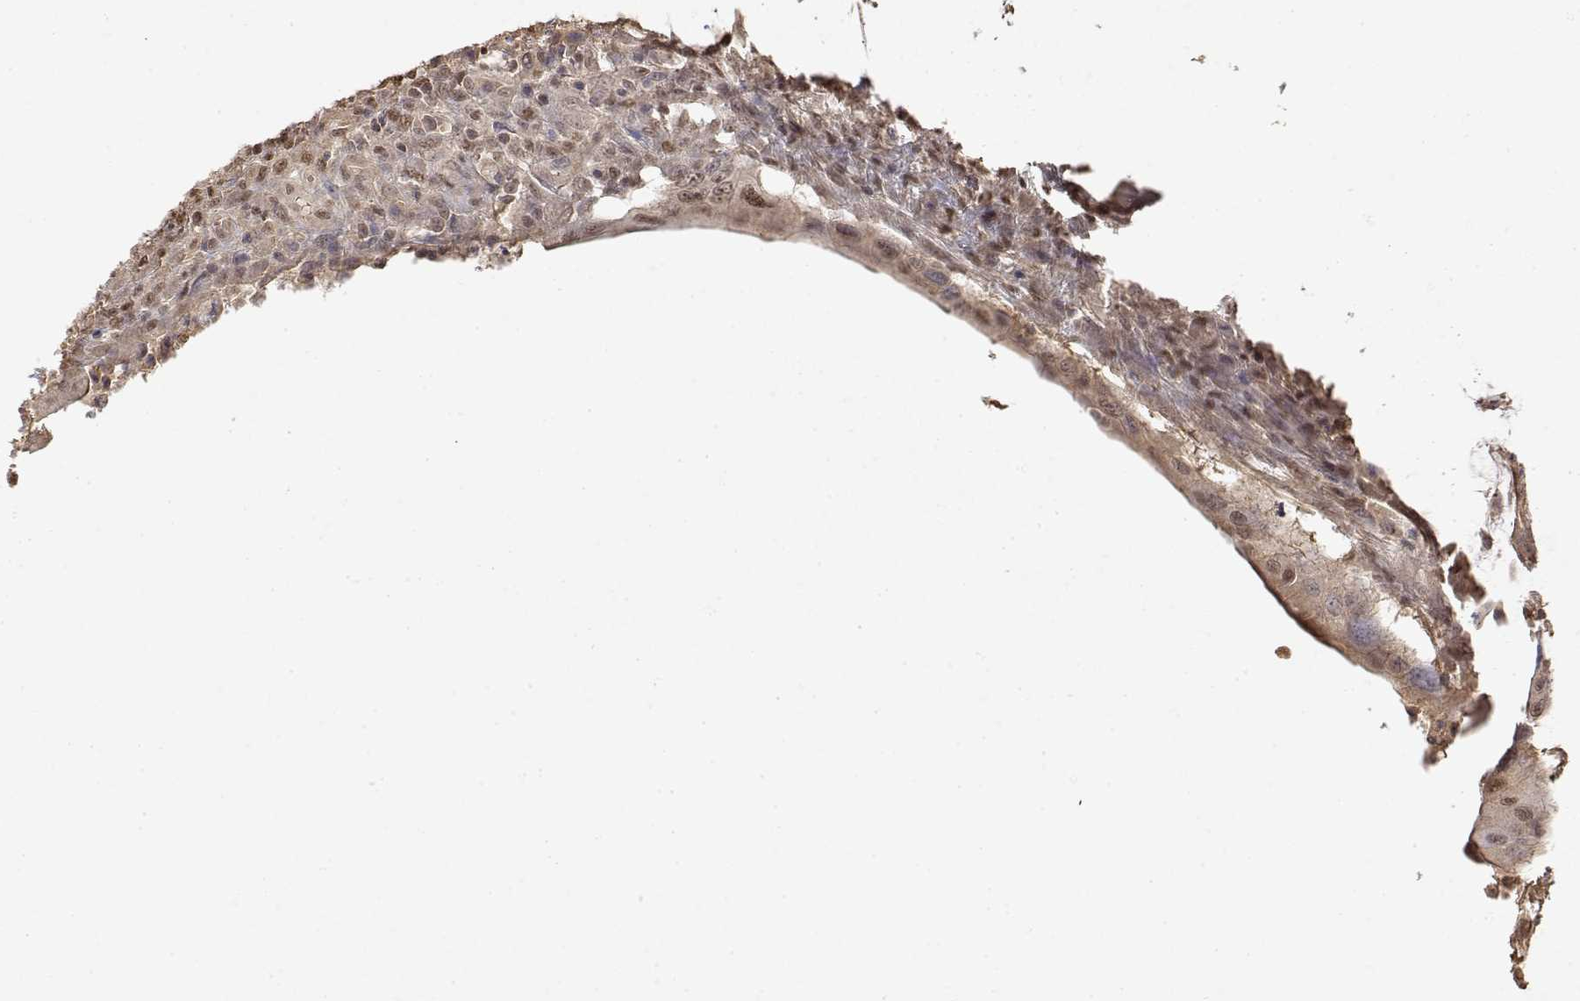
{"staining": {"intensity": "moderate", "quantity": ">75%", "location": "nuclear"}, "tissue": "colorectal cancer", "cell_type": "Tumor cells", "image_type": "cancer", "snomed": [{"axis": "morphology", "description": "Adenocarcinoma, NOS"}, {"axis": "topography", "description": "Colon"}], "caption": "Moderate nuclear expression is identified in approximately >75% of tumor cells in colorectal cancer.", "gene": "TPI1", "patient": {"sex": "male", "age": 65}}